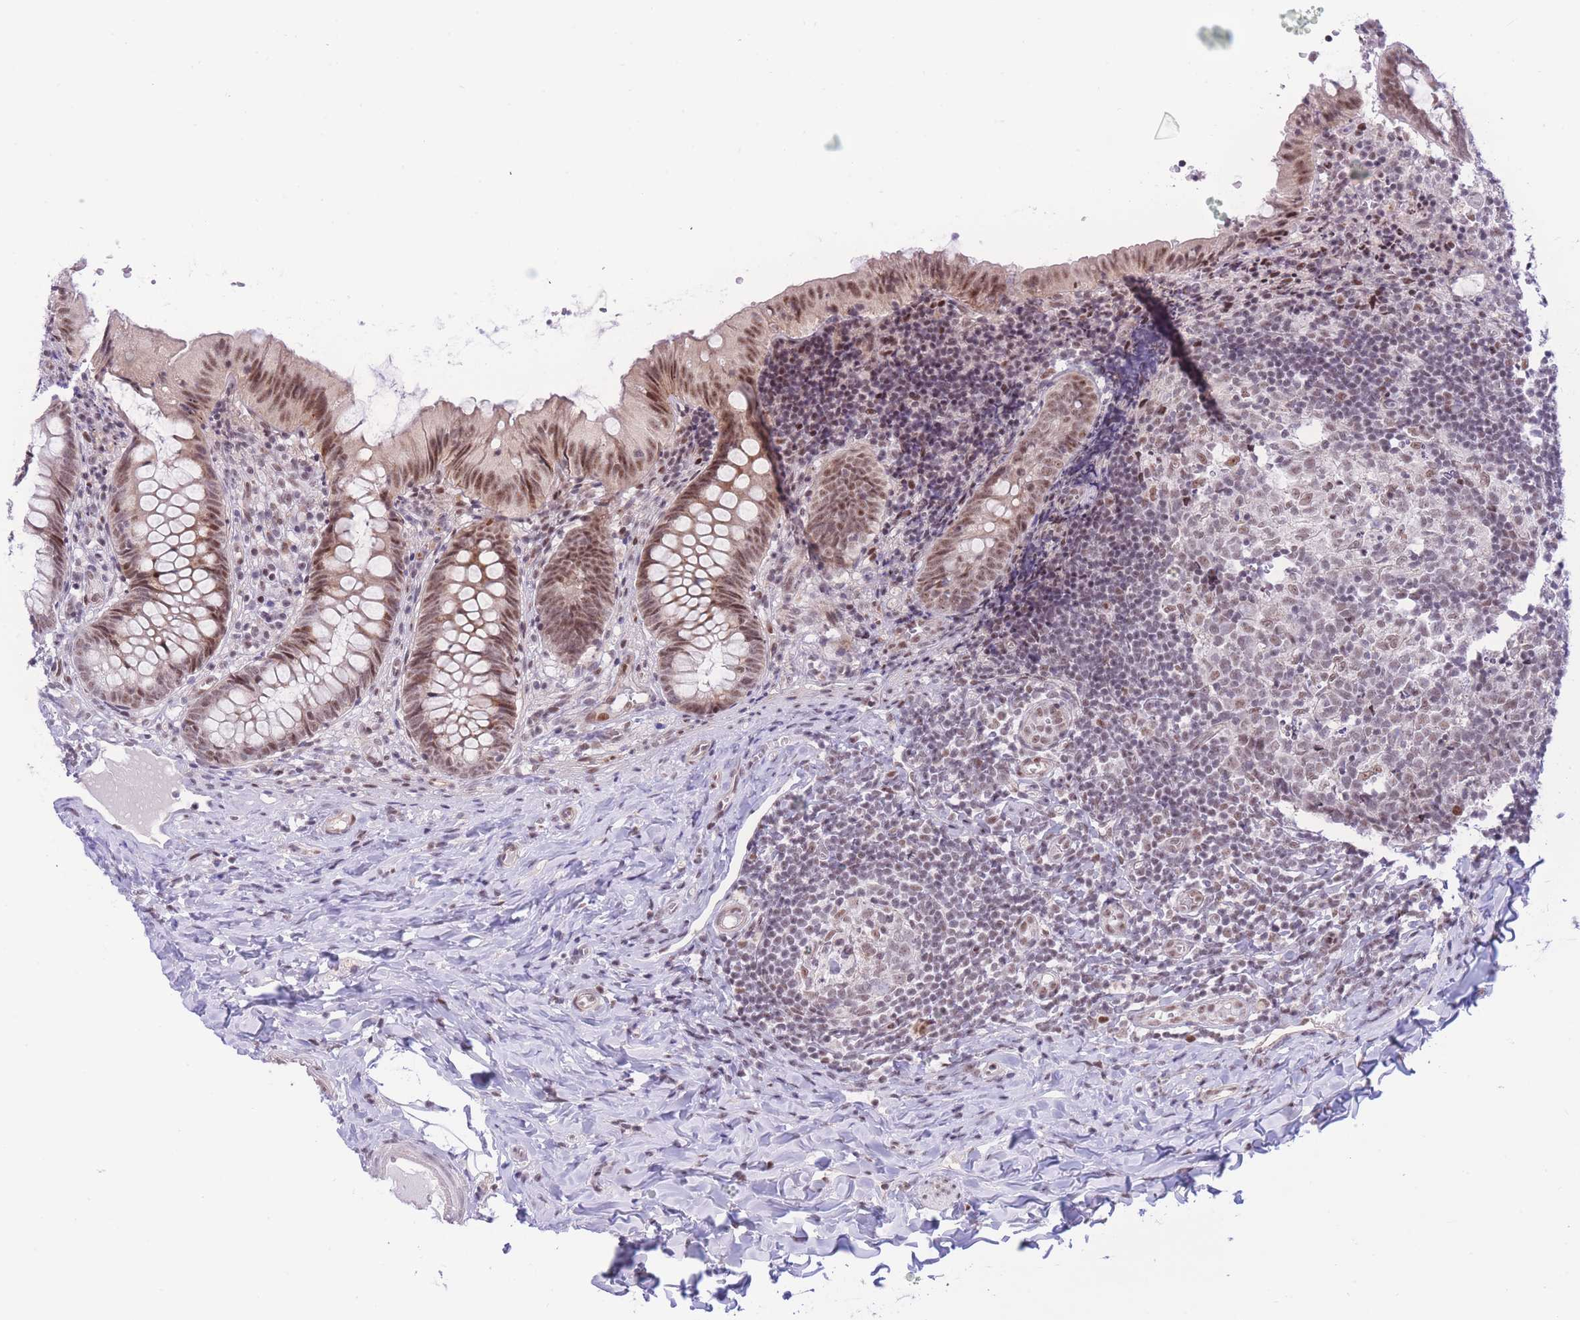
{"staining": {"intensity": "moderate", "quantity": ">75%", "location": "nuclear"}, "tissue": "appendix", "cell_type": "Glandular cells", "image_type": "normal", "snomed": [{"axis": "morphology", "description": "Normal tissue, NOS"}, {"axis": "topography", "description": "Appendix"}], "caption": "Immunohistochemical staining of normal human appendix demonstrates medium levels of moderate nuclear expression in approximately >75% of glandular cells.", "gene": "PCIF1", "patient": {"sex": "male", "age": 8}}